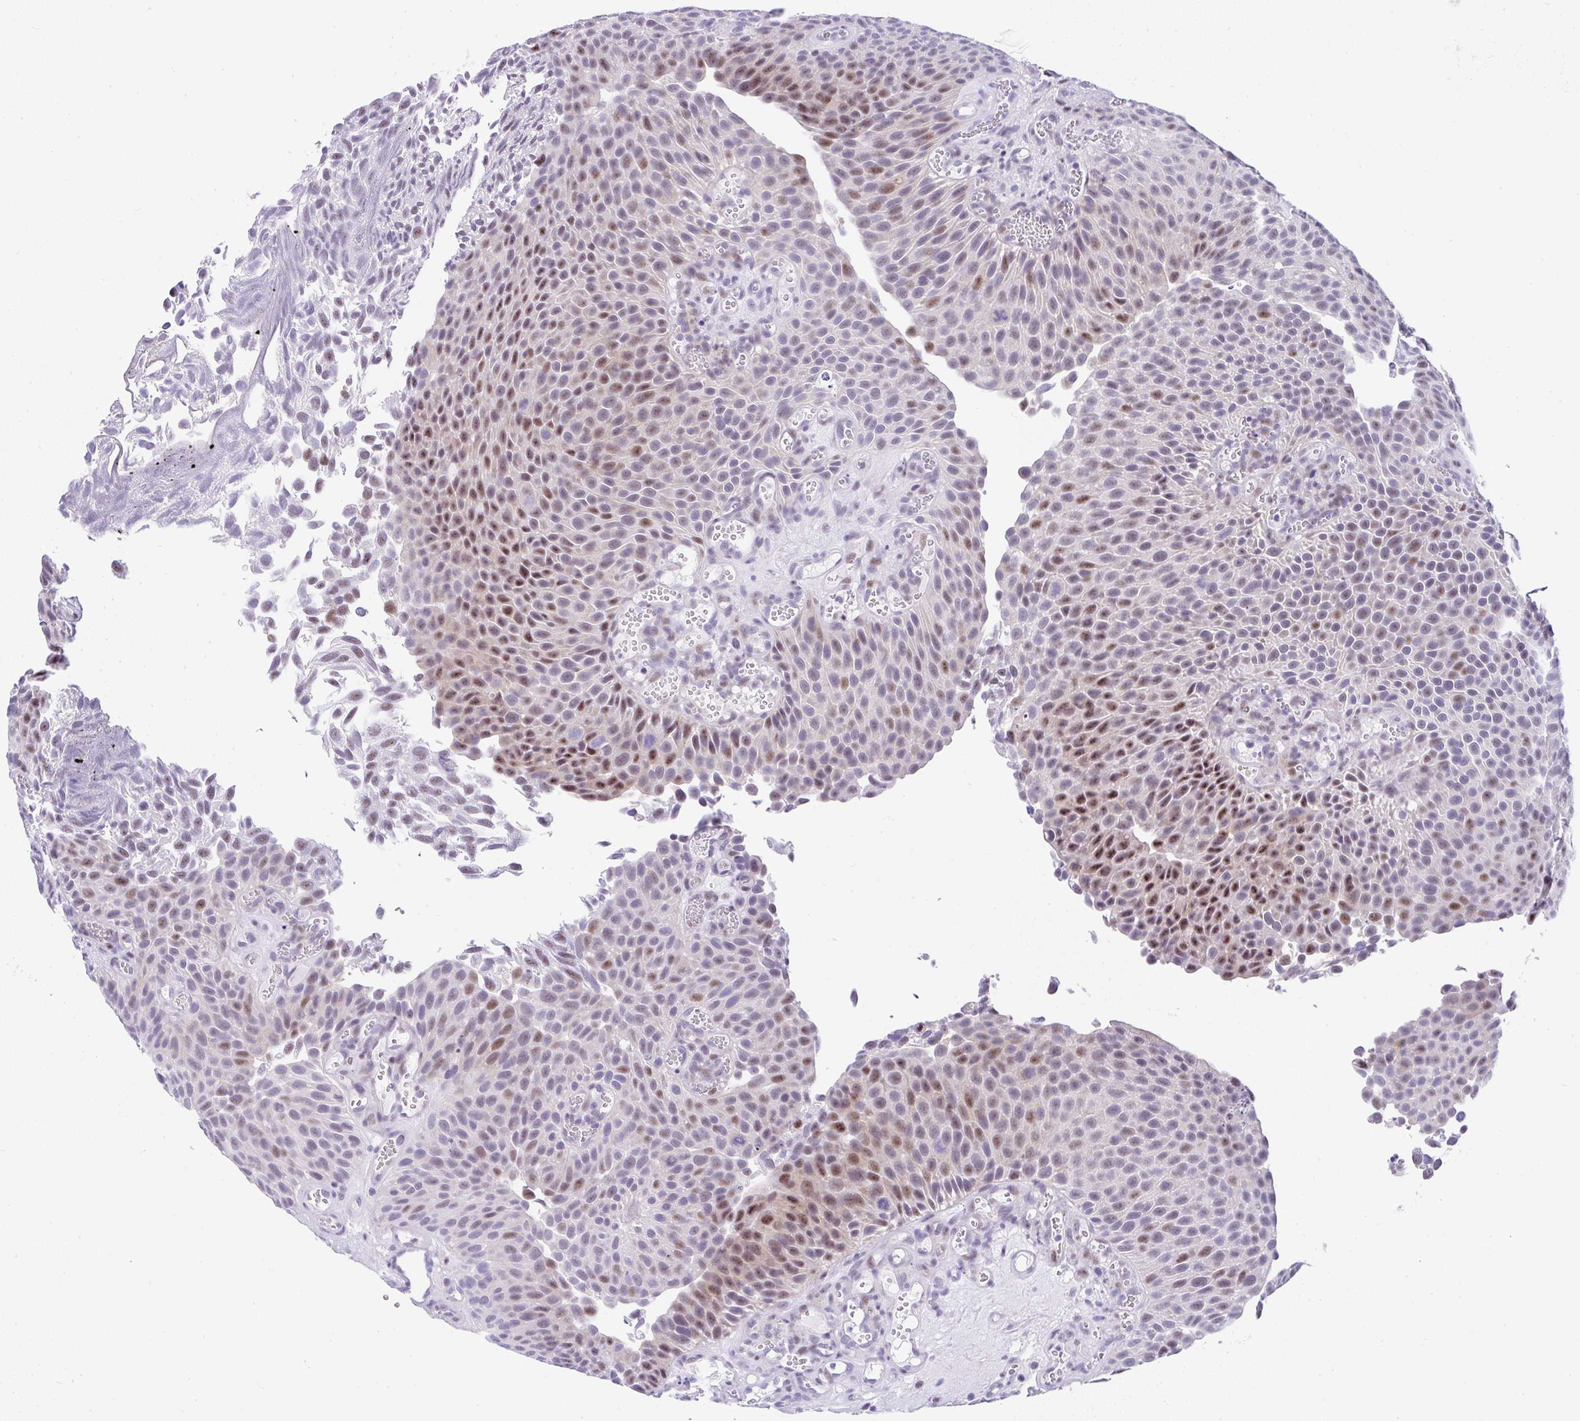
{"staining": {"intensity": "moderate", "quantity": "25%-75%", "location": "nuclear"}, "tissue": "urothelial cancer", "cell_type": "Tumor cells", "image_type": "cancer", "snomed": [{"axis": "morphology", "description": "Urothelial carcinoma, Low grade"}, {"axis": "topography", "description": "Urinary bladder"}], "caption": "The immunohistochemical stain shows moderate nuclear expression in tumor cells of low-grade urothelial carcinoma tissue.", "gene": "NR1D2", "patient": {"sex": "male", "age": 89}}